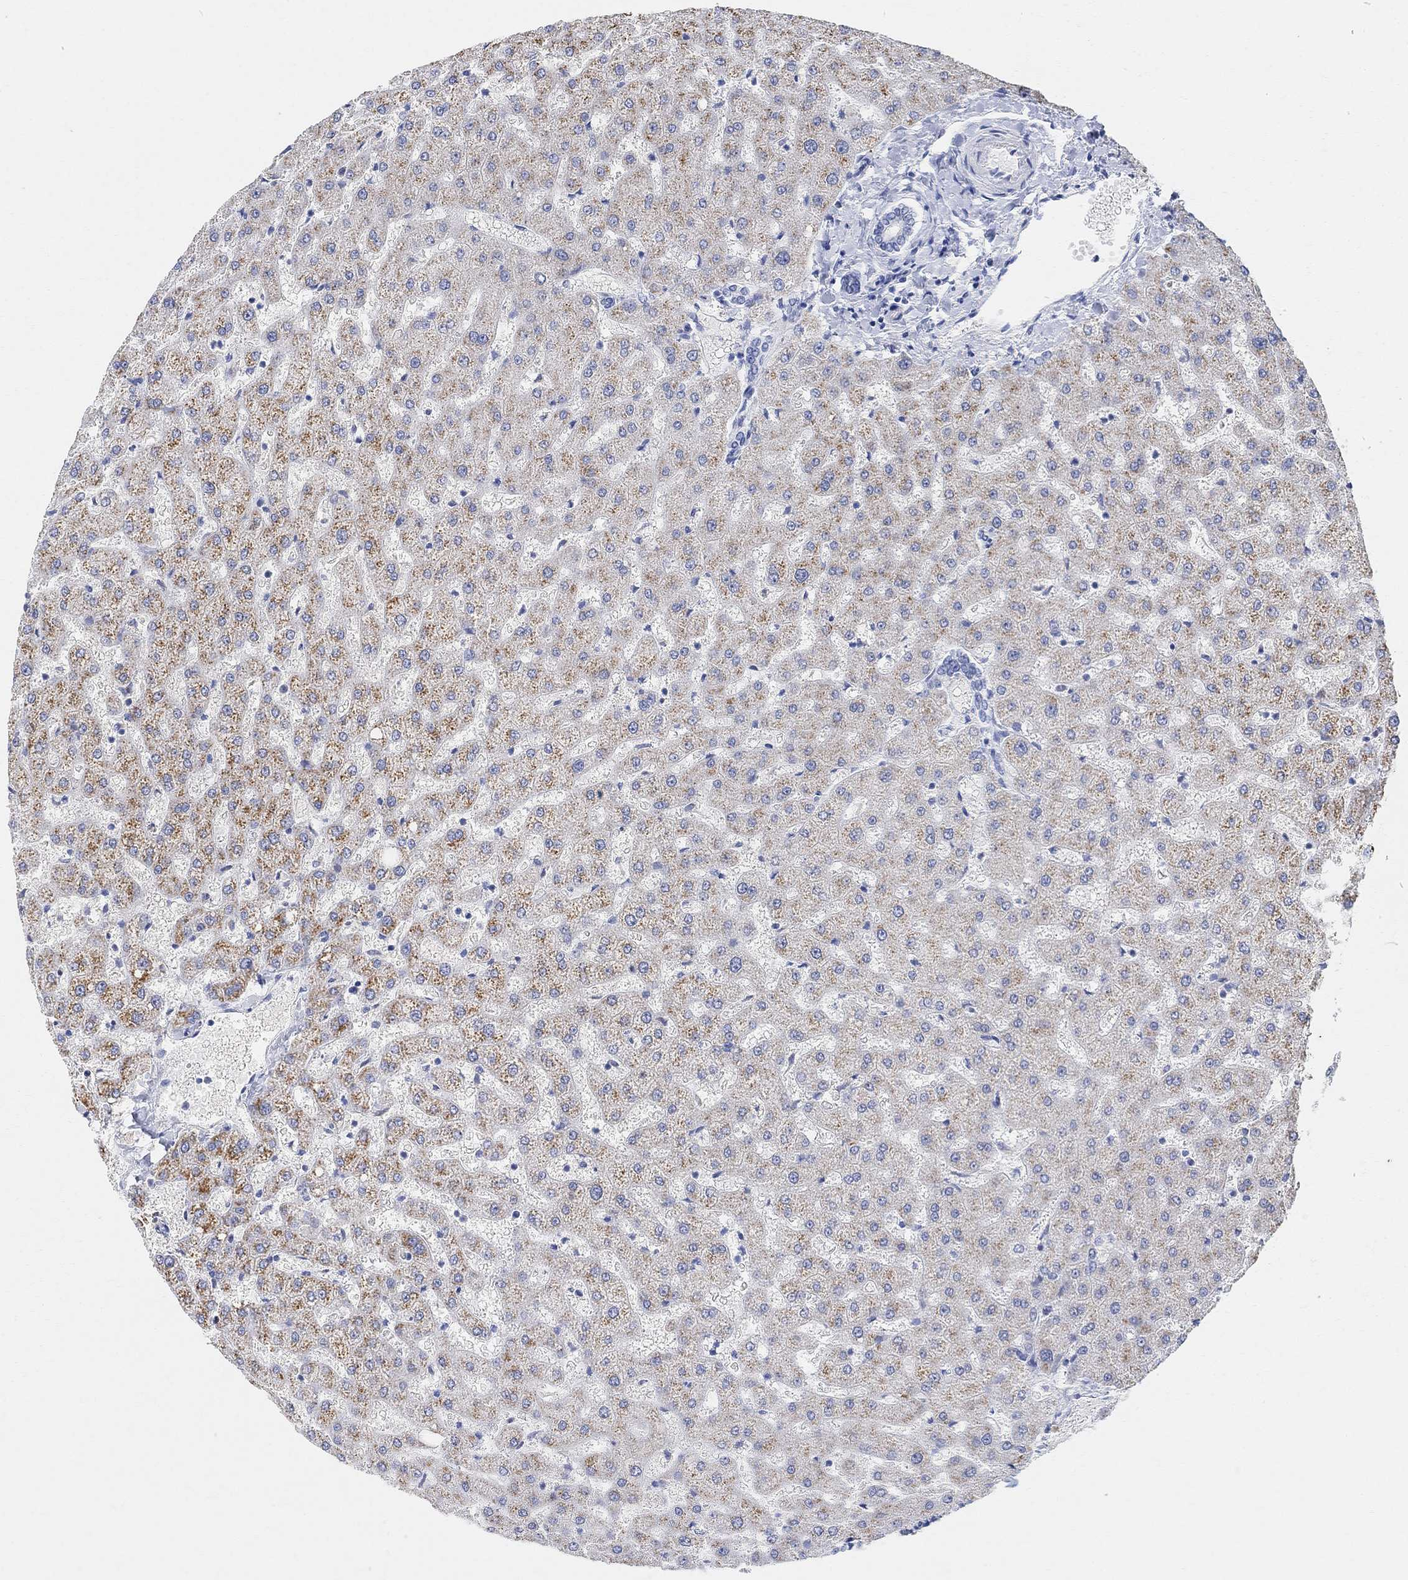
{"staining": {"intensity": "negative", "quantity": "none", "location": "none"}, "tissue": "liver", "cell_type": "Cholangiocytes", "image_type": "normal", "snomed": [{"axis": "morphology", "description": "Normal tissue, NOS"}, {"axis": "topography", "description": "Liver"}], "caption": "Immunohistochemical staining of benign liver exhibits no significant expression in cholangiocytes. (DAB IHC visualized using brightfield microscopy, high magnification).", "gene": "RETNLB", "patient": {"sex": "female", "age": 50}}